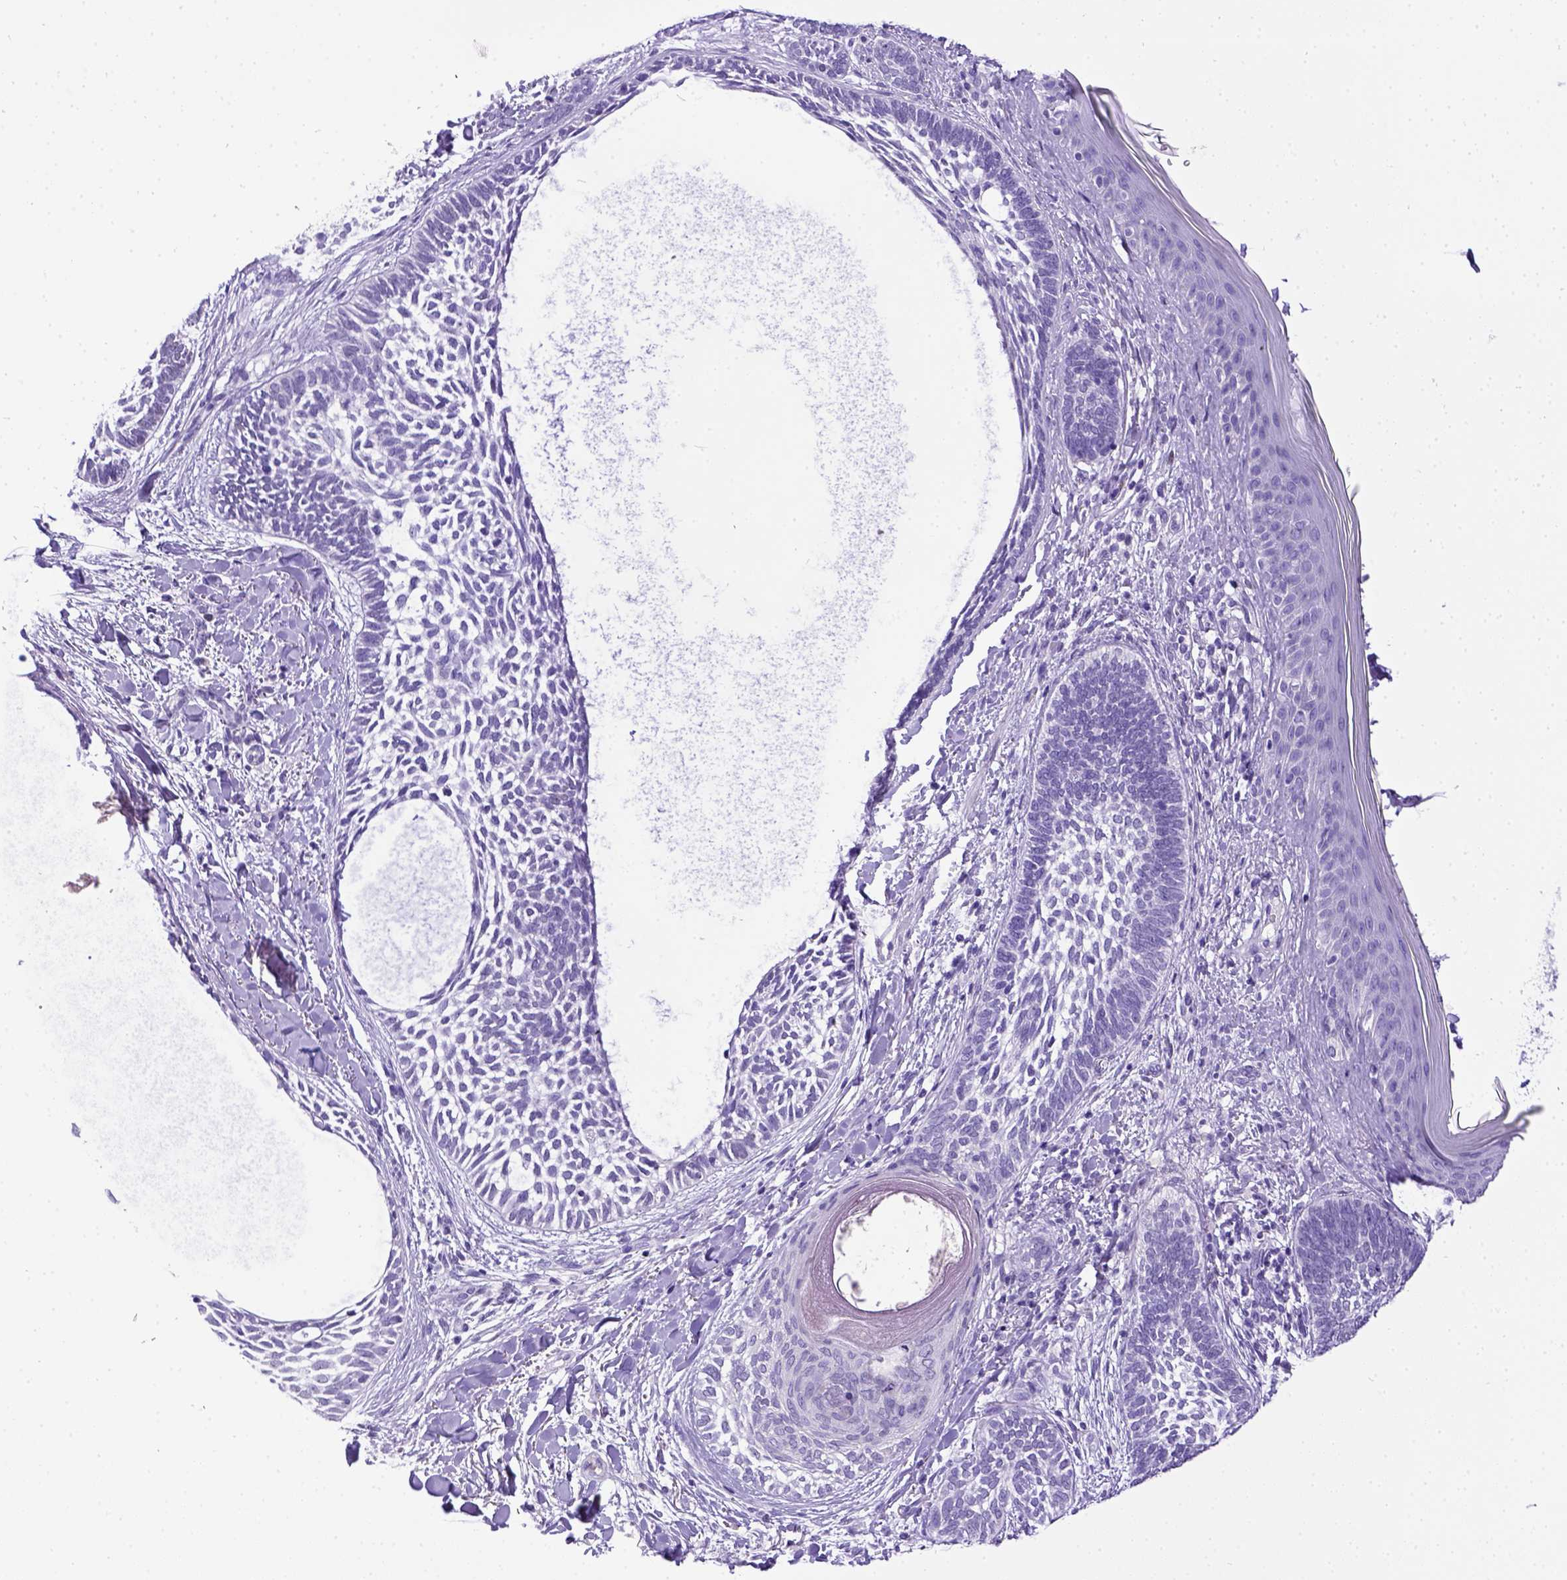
{"staining": {"intensity": "negative", "quantity": "none", "location": "none"}, "tissue": "skin cancer", "cell_type": "Tumor cells", "image_type": "cancer", "snomed": [{"axis": "morphology", "description": "Normal tissue, NOS"}, {"axis": "morphology", "description": "Basal cell carcinoma"}, {"axis": "topography", "description": "Skin"}], "caption": "Human skin basal cell carcinoma stained for a protein using IHC reveals no expression in tumor cells.", "gene": "ESR1", "patient": {"sex": "male", "age": 46}}